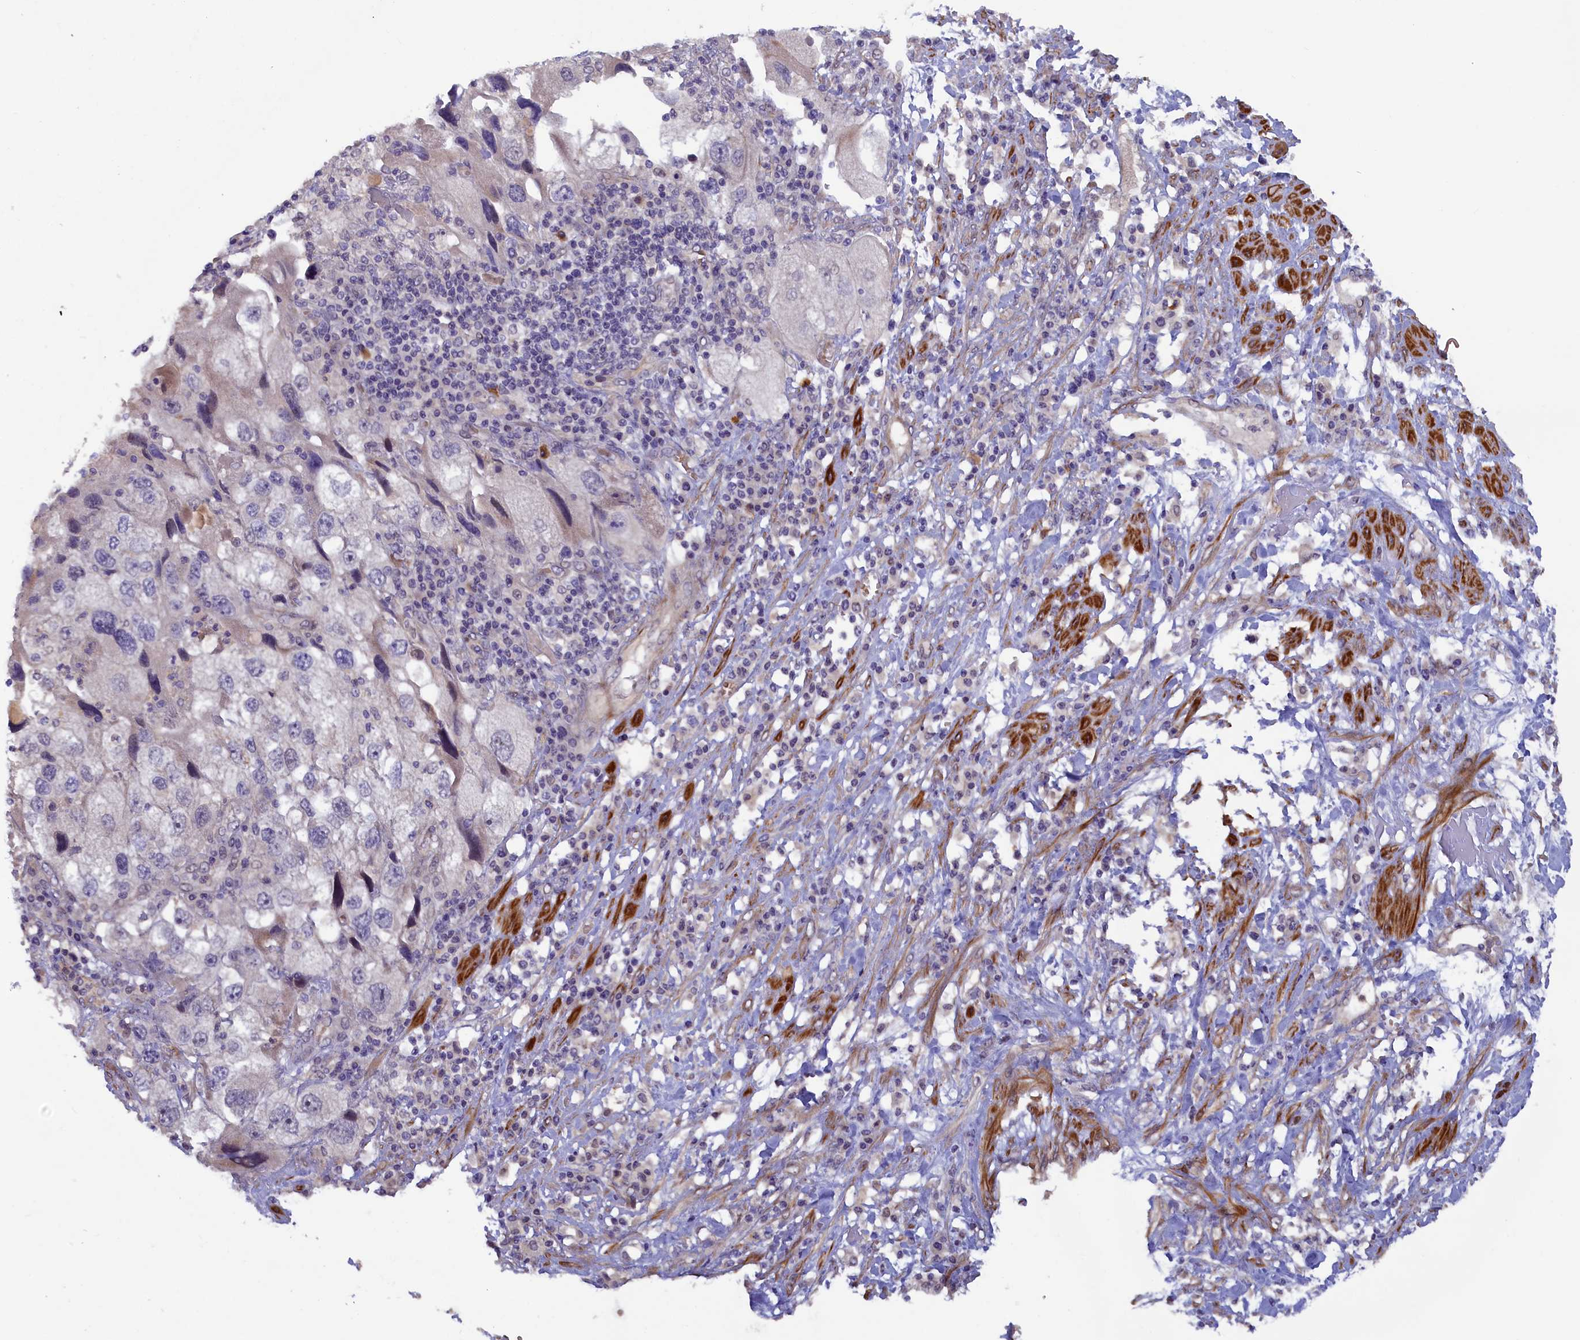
{"staining": {"intensity": "weak", "quantity": "<25%", "location": "cytoplasmic/membranous"}, "tissue": "endometrial cancer", "cell_type": "Tumor cells", "image_type": "cancer", "snomed": [{"axis": "morphology", "description": "Adenocarcinoma, NOS"}, {"axis": "topography", "description": "Endometrium"}], "caption": "Adenocarcinoma (endometrial) stained for a protein using immunohistochemistry (IHC) reveals no staining tumor cells.", "gene": "MYO16", "patient": {"sex": "female", "age": 49}}